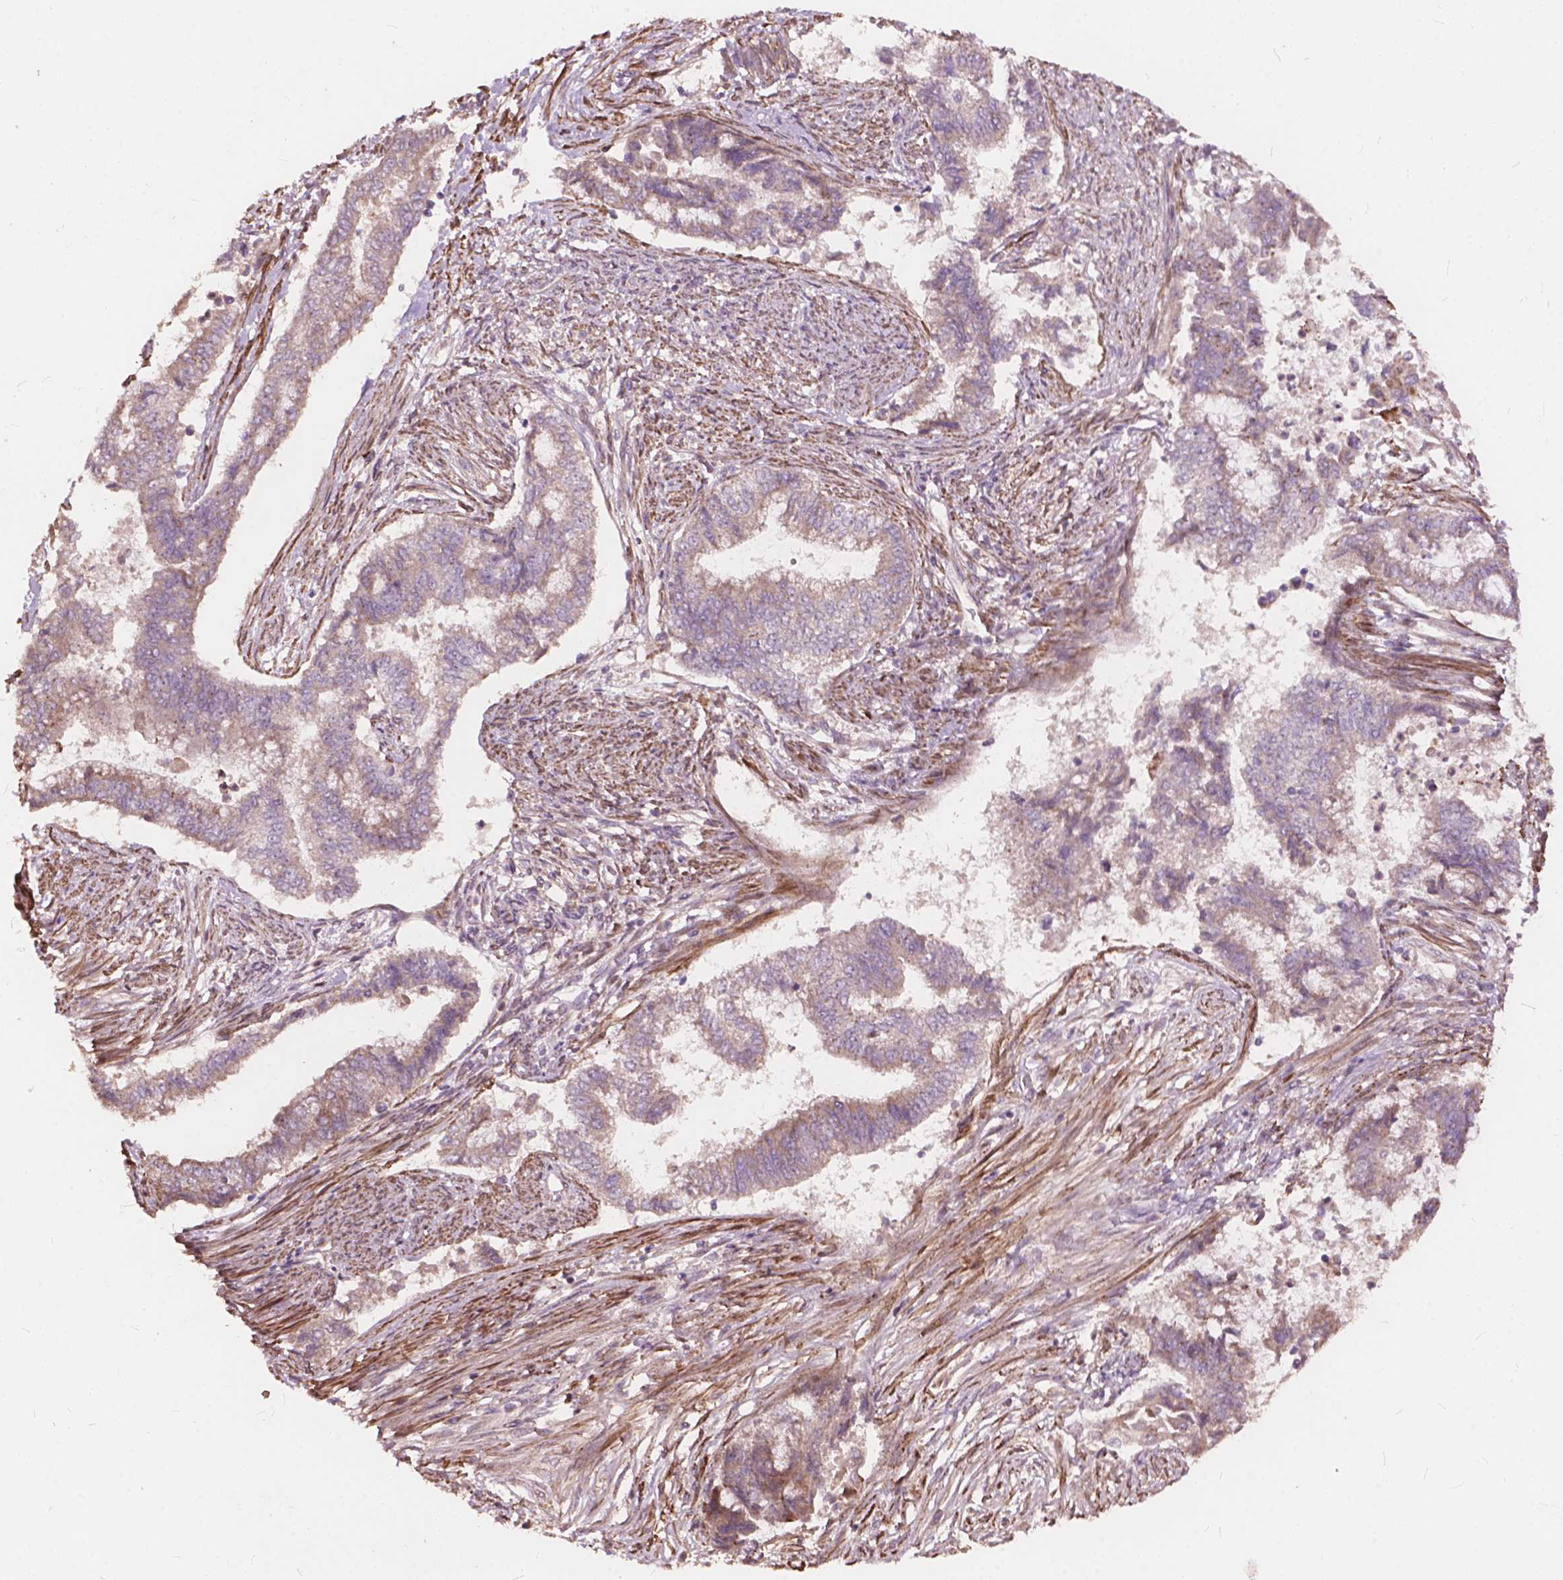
{"staining": {"intensity": "weak", "quantity": "<25%", "location": "cytoplasmic/membranous"}, "tissue": "endometrial cancer", "cell_type": "Tumor cells", "image_type": "cancer", "snomed": [{"axis": "morphology", "description": "Adenocarcinoma, NOS"}, {"axis": "topography", "description": "Endometrium"}], "caption": "Immunohistochemistry (IHC) photomicrograph of neoplastic tissue: human endometrial adenocarcinoma stained with DAB (3,3'-diaminobenzidine) demonstrates no significant protein positivity in tumor cells.", "gene": "FNIP1", "patient": {"sex": "female", "age": 65}}